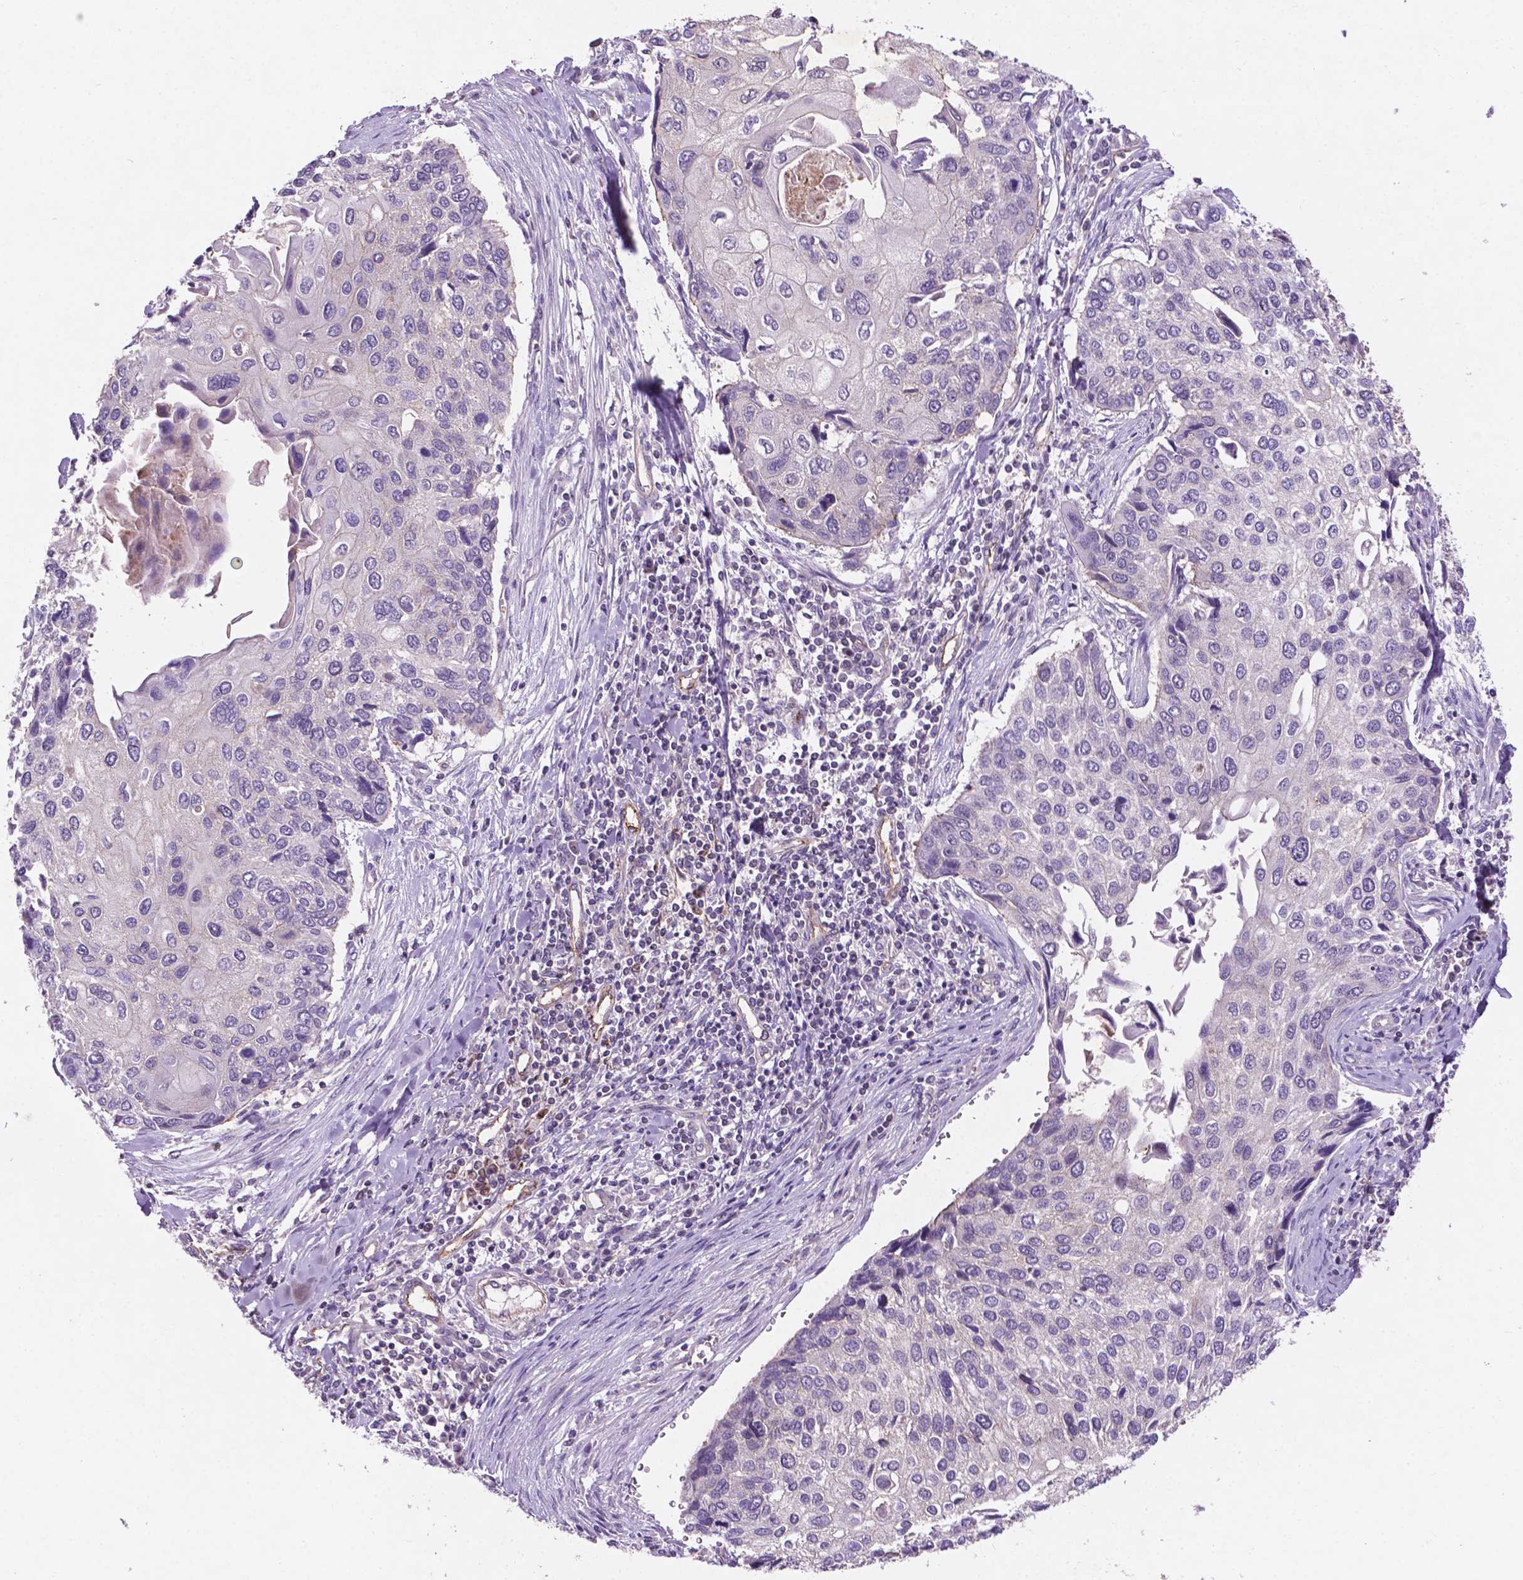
{"staining": {"intensity": "negative", "quantity": "none", "location": "none"}, "tissue": "lung cancer", "cell_type": "Tumor cells", "image_type": "cancer", "snomed": [{"axis": "morphology", "description": "Squamous cell carcinoma, NOS"}, {"axis": "morphology", "description": "Squamous cell carcinoma, metastatic, NOS"}, {"axis": "topography", "description": "Lung"}], "caption": "This histopathology image is of squamous cell carcinoma (lung) stained with immunohistochemistry to label a protein in brown with the nuclei are counter-stained blue. There is no expression in tumor cells.", "gene": "ARL5C", "patient": {"sex": "male", "age": 63}}